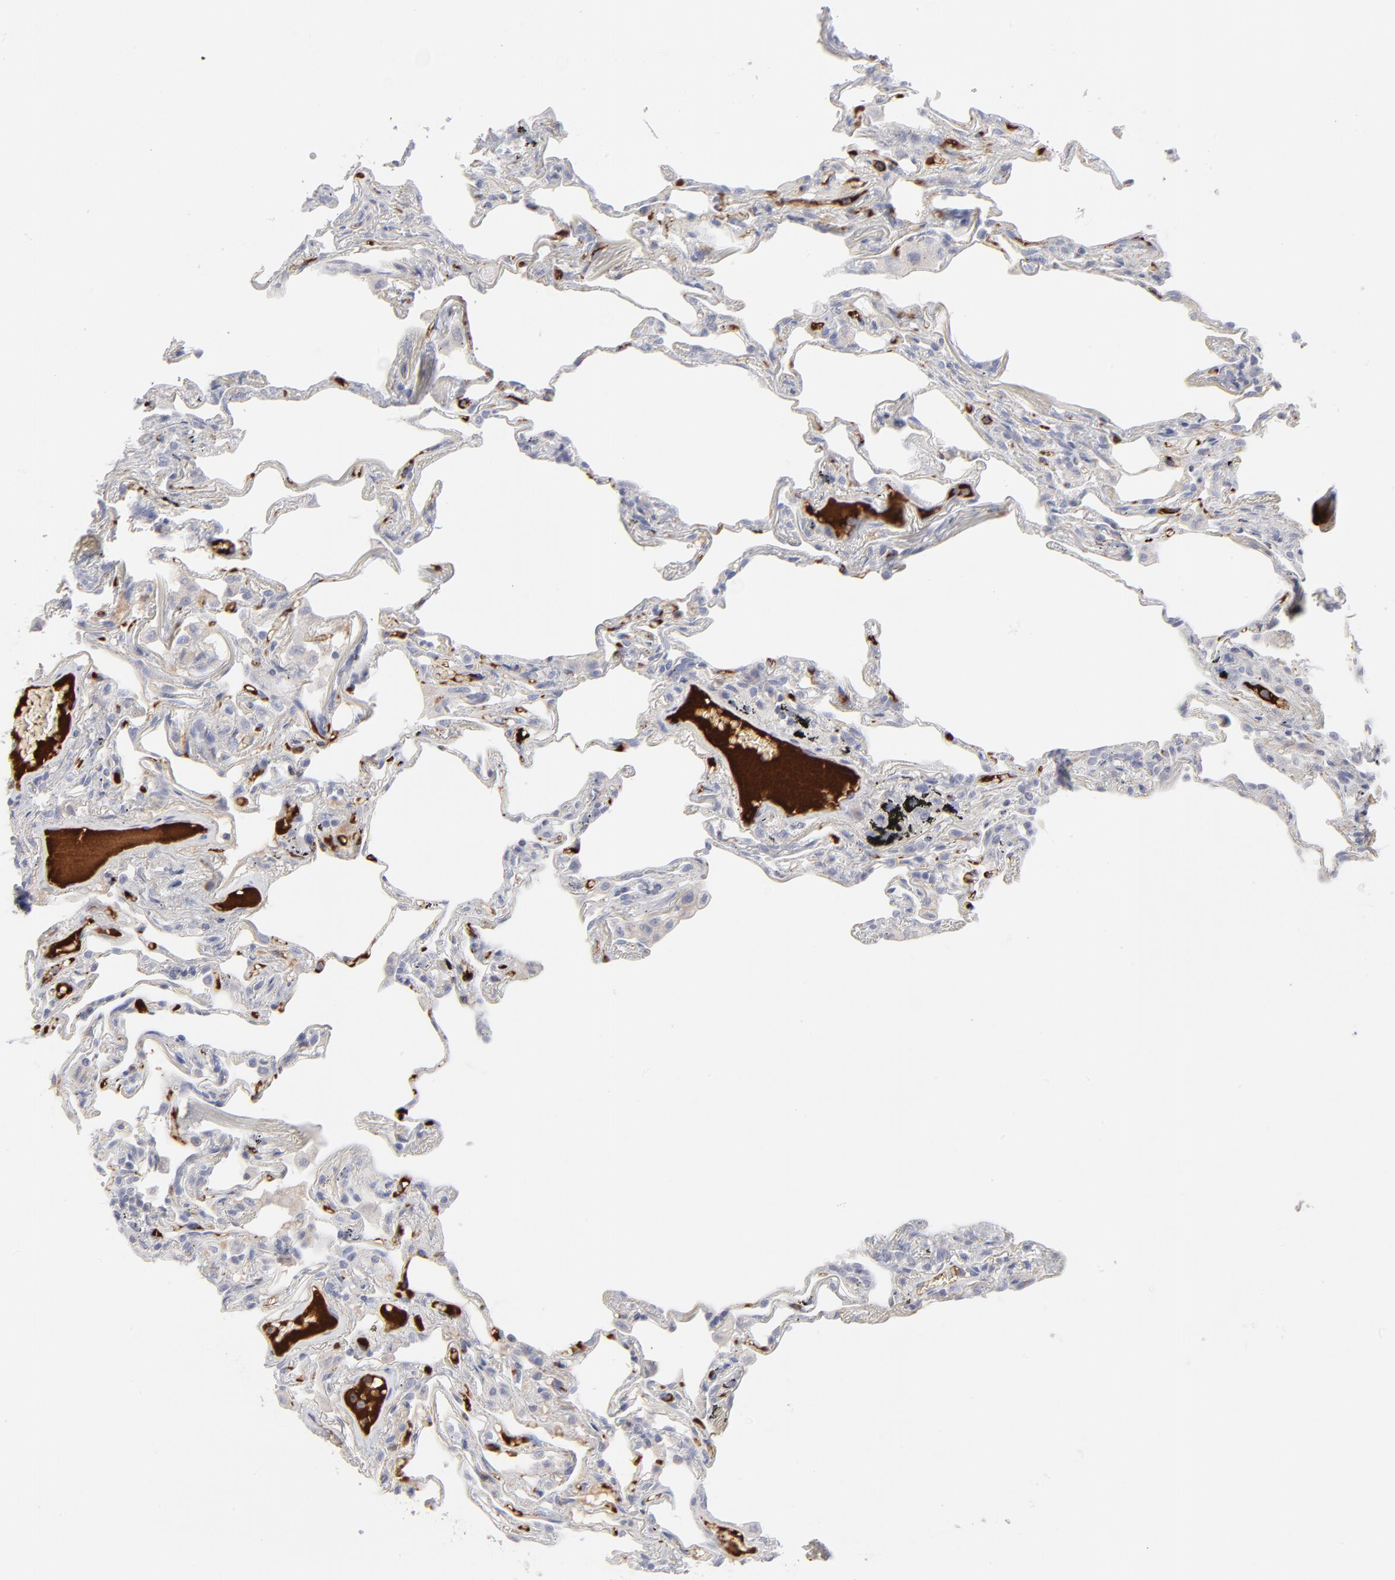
{"staining": {"intensity": "negative", "quantity": "none", "location": "none"}, "tissue": "lung", "cell_type": "Alveolar cells", "image_type": "normal", "snomed": [{"axis": "morphology", "description": "Normal tissue, NOS"}, {"axis": "morphology", "description": "Inflammation, NOS"}, {"axis": "topography", "description": "Lung"}], "caption": "IHC of benign lung reveals no positivity in alveolar cells.", "gene": "CCR3", "patient": {"sex": "male", "age": 69}}